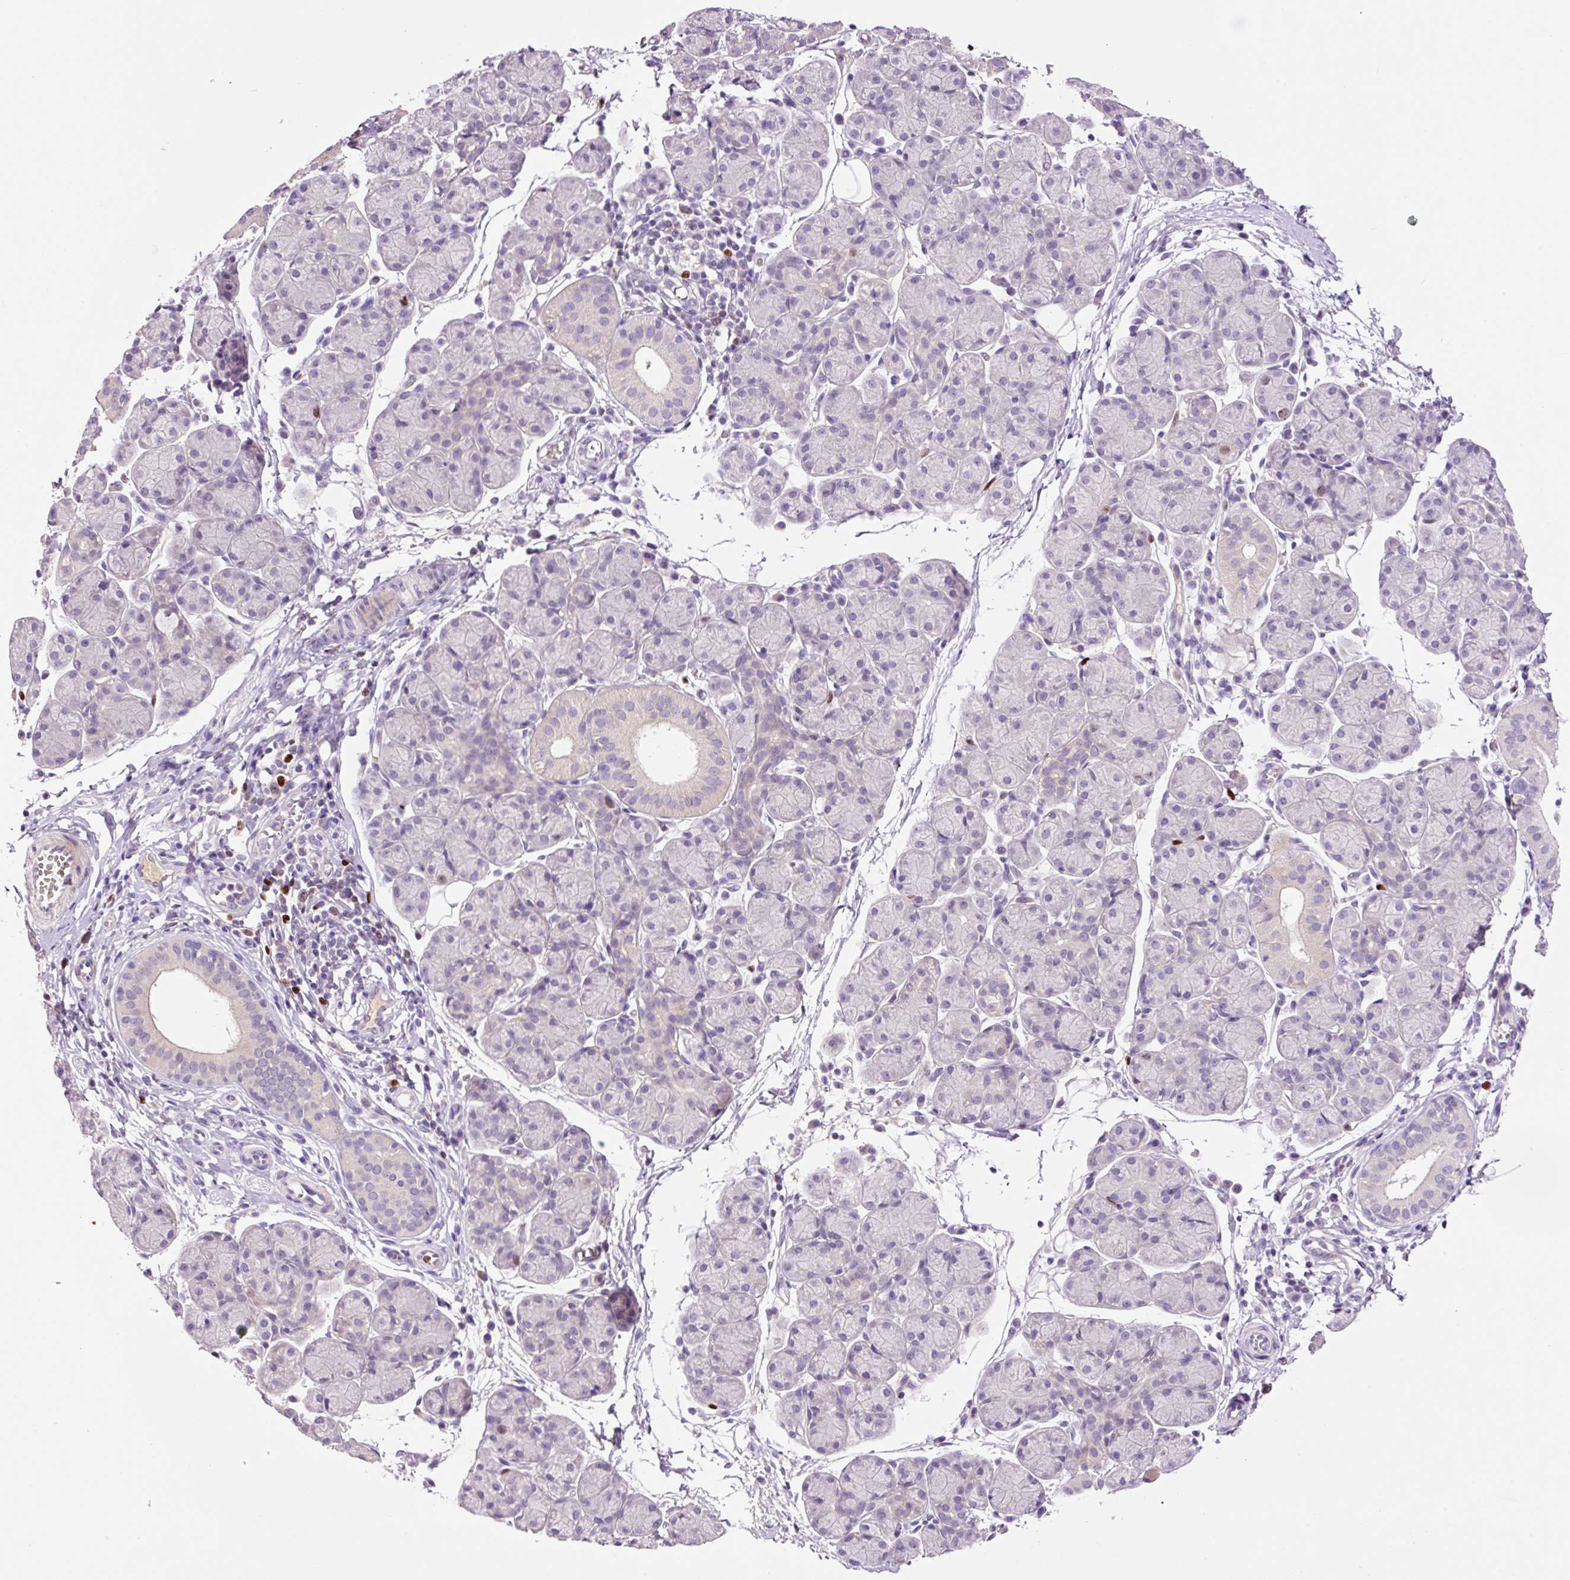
{"staining": {"intensity": "negative", "quantity": "none", "location": "none"}, "tissue": "salivary gland", "cell_type": "Glandular cells", "image_type": "normal", "snomed": [{"axis": "morphology", "description": "Normal tissue, NOS"}, {"axis": "morphology", "description": "Inflammation, NOS"}, {"axis": "topography", "description": "Lymph node"}, {"axis": "topography", "description": "Salivary gland"}], "caption": "A micrograph of human salivary gland is negative for staining in glandular cells. (DAB IHC visualized using brightfield microscopy, high magnification).", "gene": "DPPA4", "patient": {"sex": "male", "age": 3}}